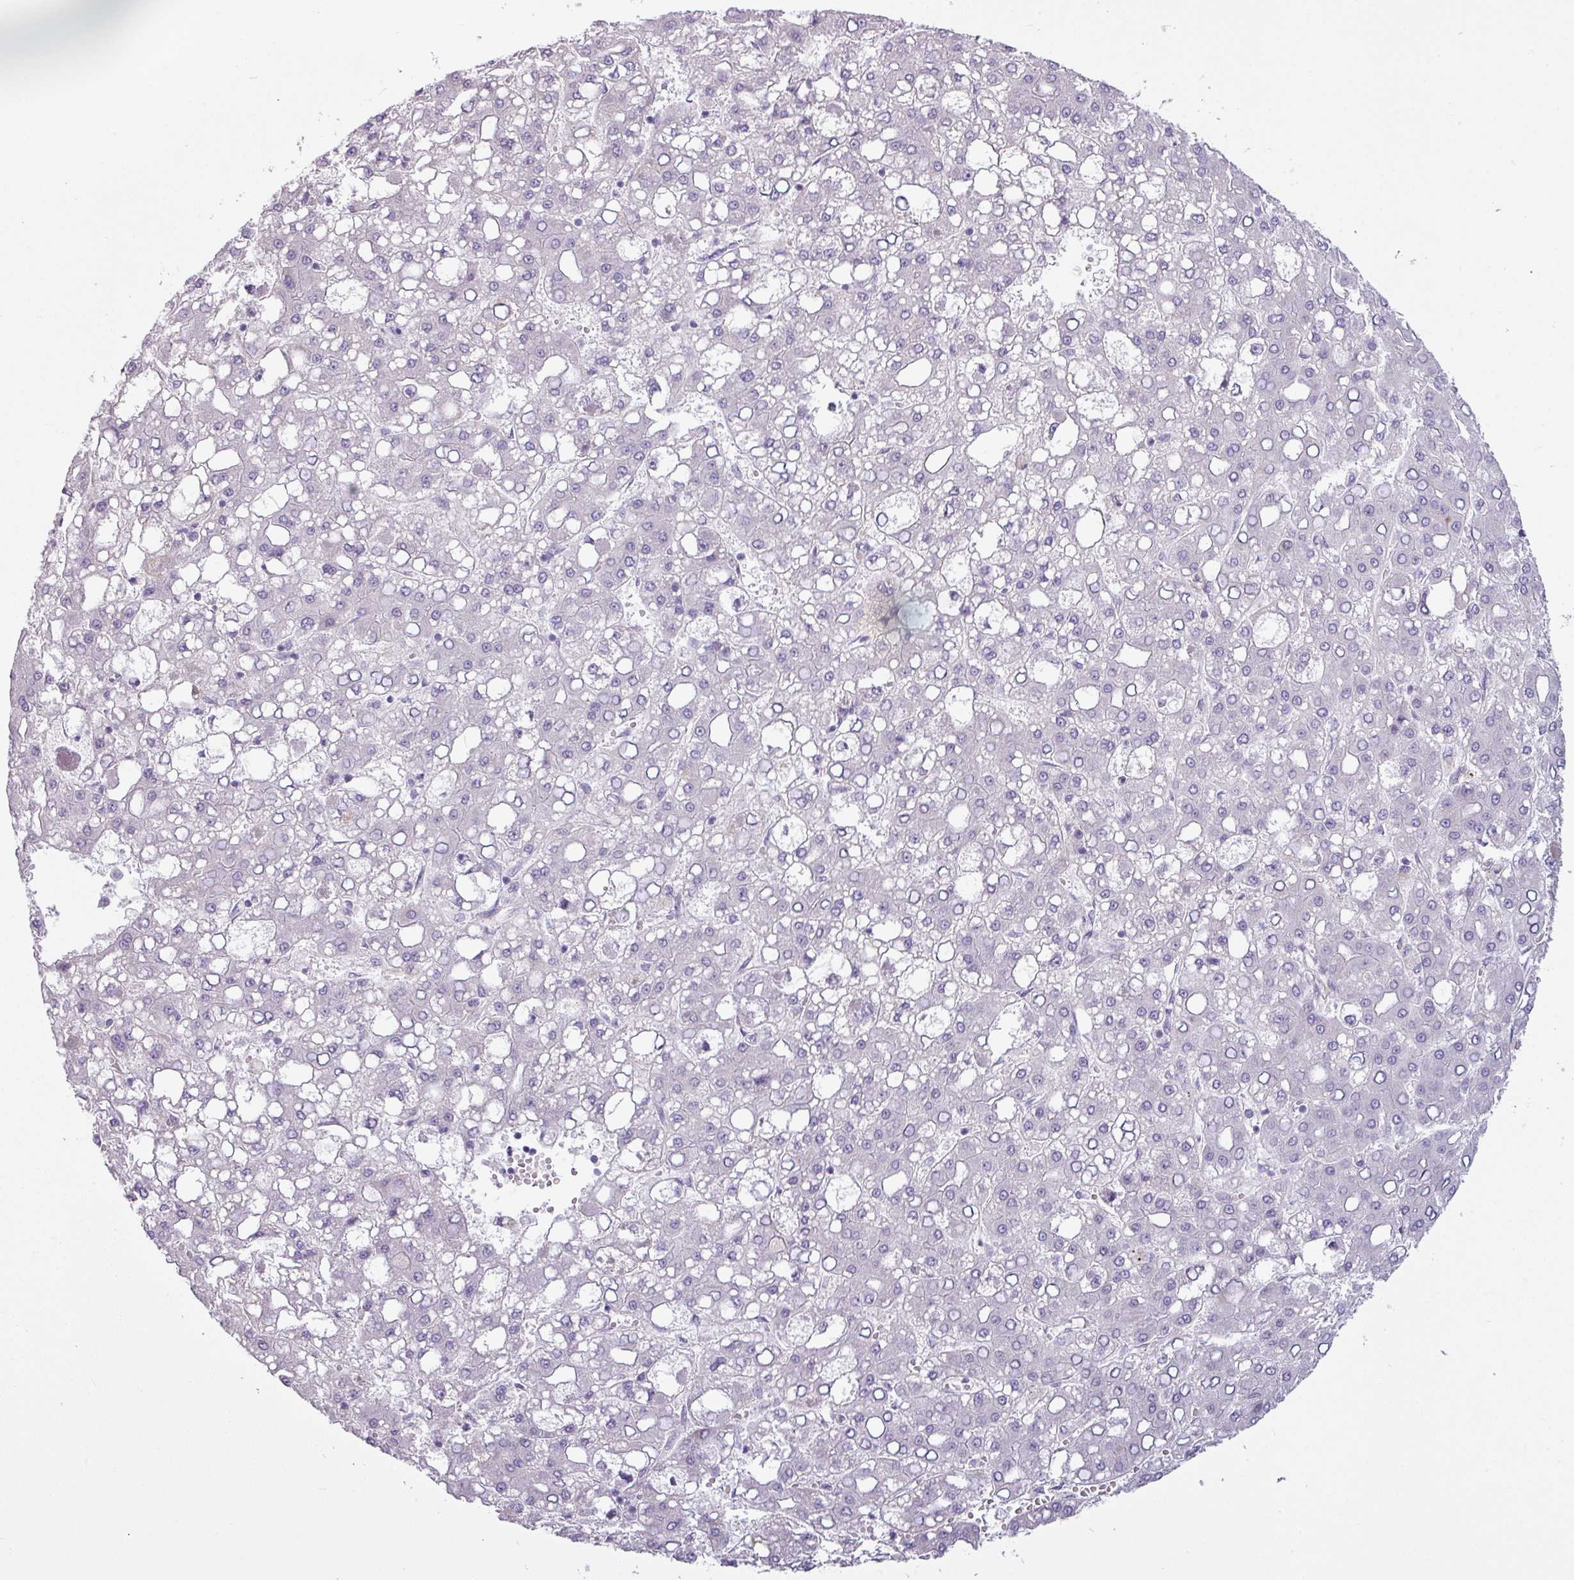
{"staining": {"intensity": "negative", "quantity": "none", "location": "none"}, "tissue": "liver cancer", "cell_type": "Tumor cells", "image_type": "cancer", "snomed": [{"axis": "morphology", "description": "Carcinoma, Hepatocellular, NOS"}, {"axis": "topography", "description": "Liver"}], "caption": "A photomicrograph of liver cancer stained for a protein exhibits no brown staining in tumor cells. Nuclei are stained in blue.", "gene": "CAMK2B", "patient": {"sex": "male", "age": 65}}